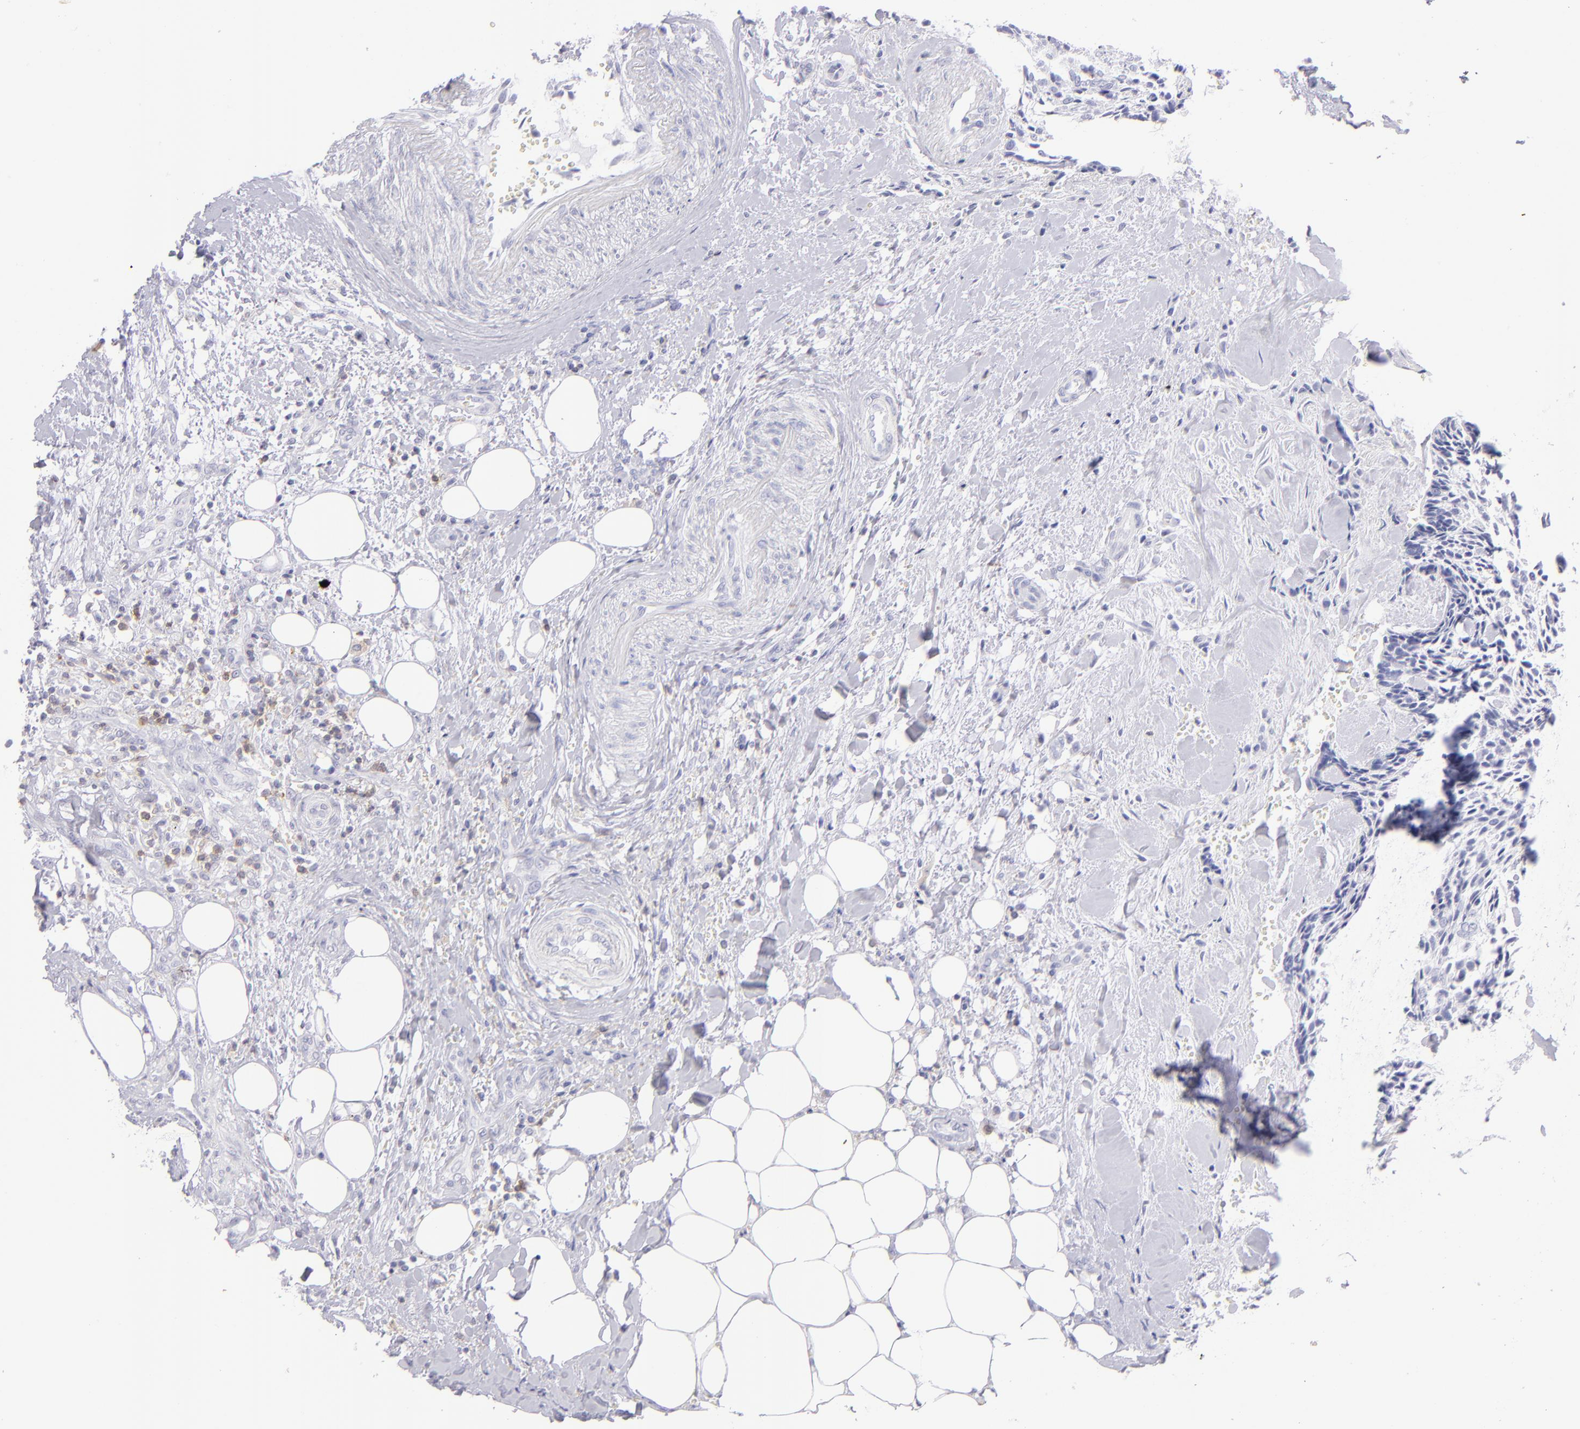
{"staining": {"intensity": "negative", "quantity": "none", "location": "none"}, "tissue": "head and neck cancer", "cell_type": "Tumor cells", "image_type": "cancer", "snomed": [{"axis": "morphology", "description": "Squamous cell carcinoma, NOS"}, {"axis": "topography", "description": "Salivary gland"}, {"axis": "topography", "description": "Head-Neck"}], "caption": "Human head and neck cancer stained for a protein using immunohistochemistry (IHC) exhibits no expression in tumor cells.", "gene": "CD69", "patient": {"sex": "male", "age": 70}}